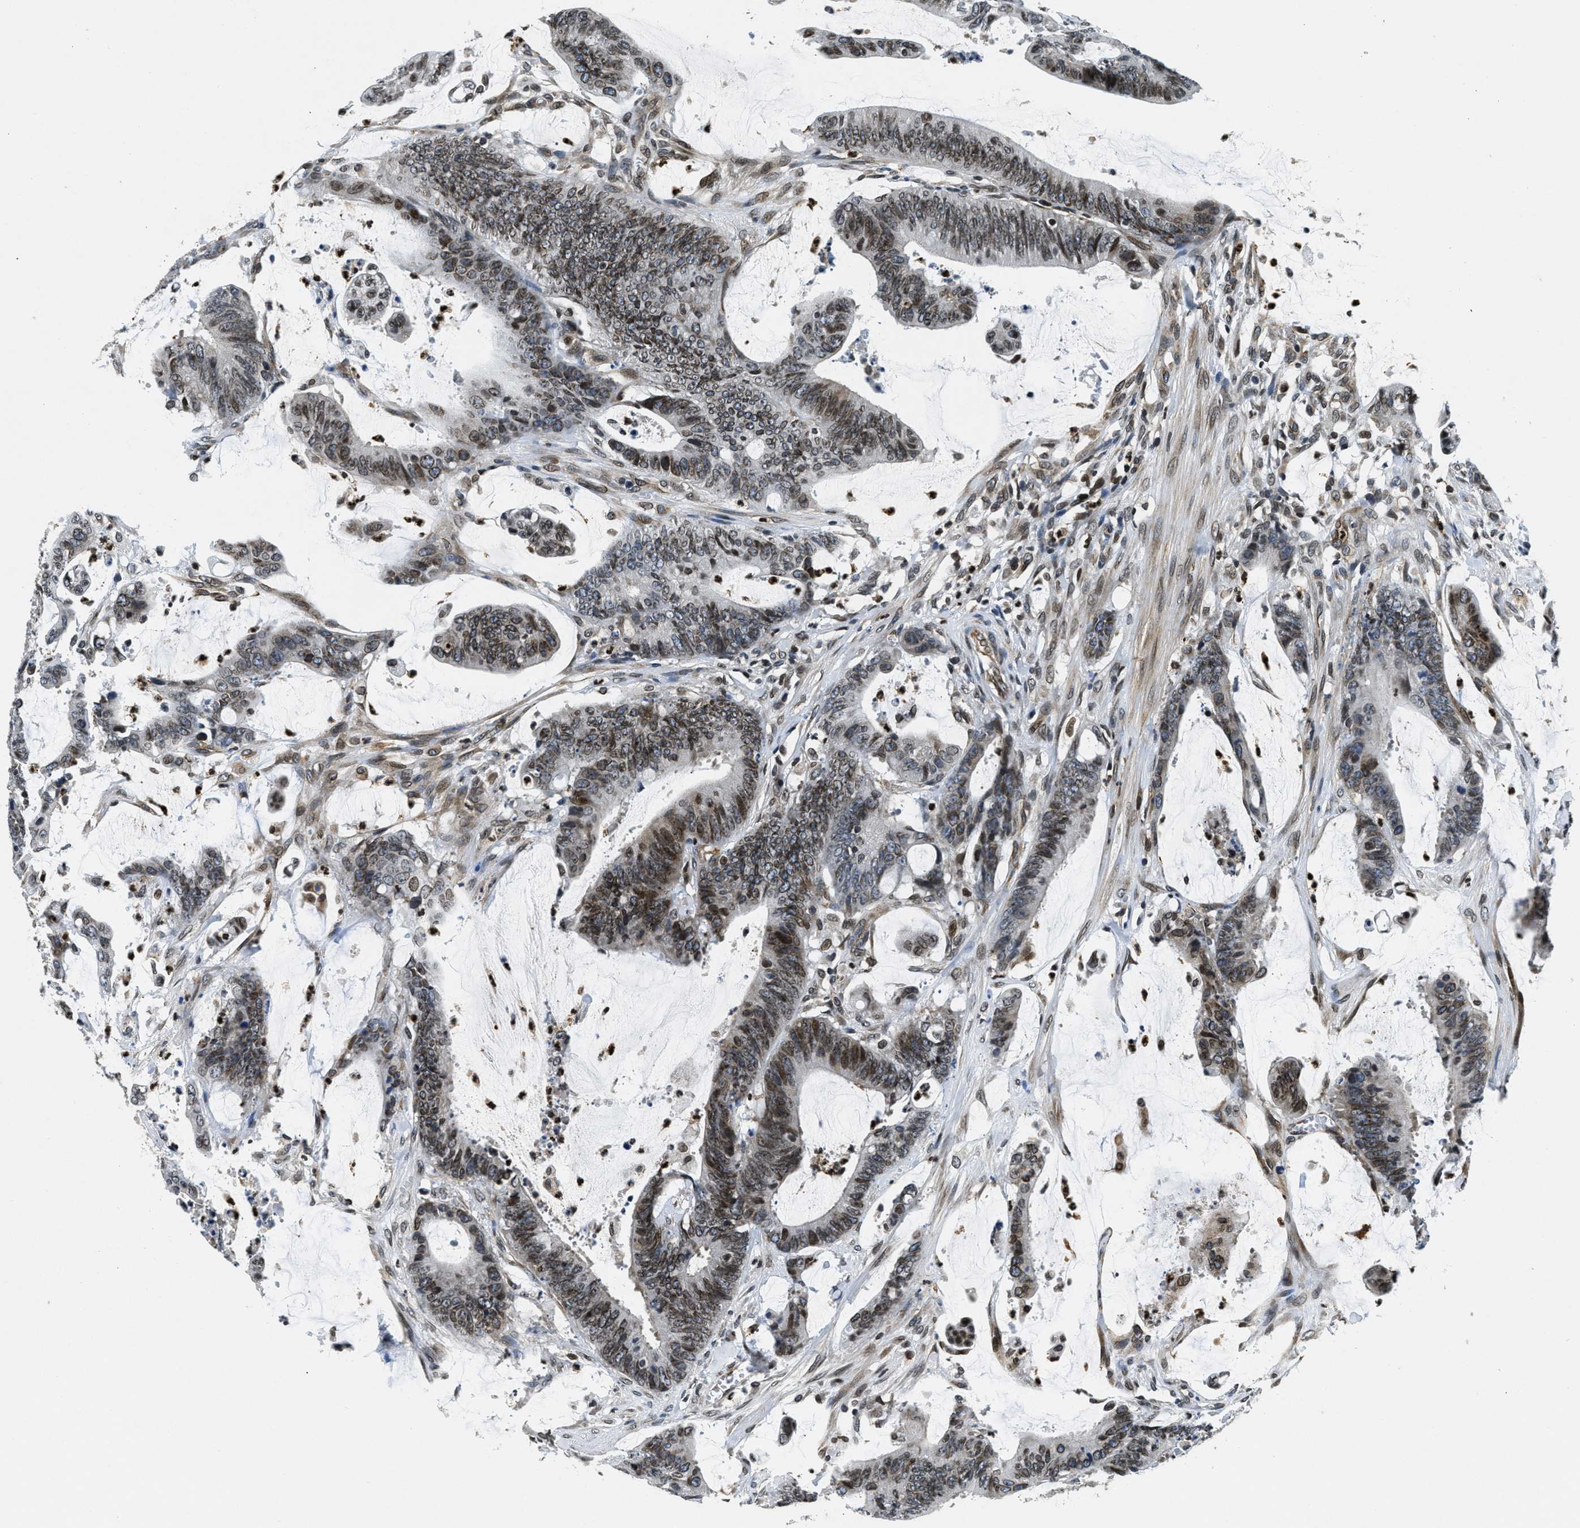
{"staining": {"intensity": "moderate", "quantity": ">75%", "location": "nuclear"}, "tissue": "colorectal cancer", "cell_type": "Tumor cells", "image_type": "cancer", "snomed": [{"axis": "morphology", "description": "Adenocarcinoma, NOS"}, {"axis": "topography", "description": "Rectum"}], "caption": "Tumor cells demonstrate moderate nuclear staining in about >75% of cells in colorectal adenocarcinoma. The staining was performed using DAB to visualize the protein expression in brown, while the nuclei were stained in blue with hematoxylin (Magnification: 20x).", "gene": "ZC3HC1", "patient": {"sex": "female", "age": 66}}